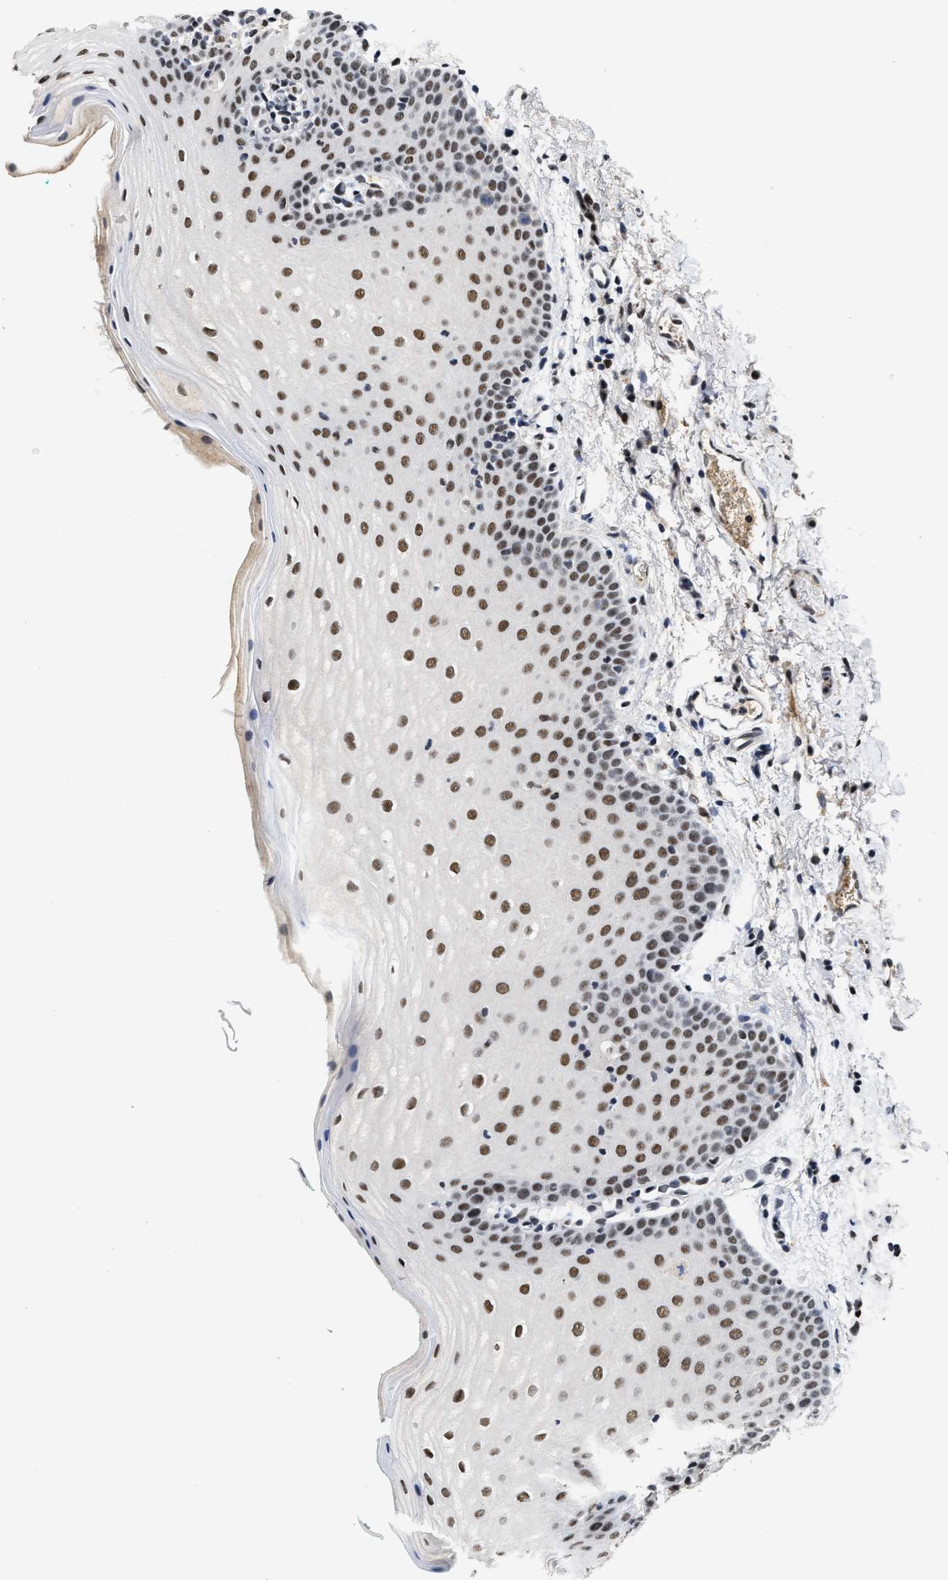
{"staining": {"intensity": "moderate", "quantity": ">75%", "location": "nuclear"}, "tissue": "oral mucosa", "cell_type": "Squamous epithelial cells", "image_type": "normal", "snomed": [{"axis": "morphology", "description": "Normal tissue, NOS"}, {"axis": "topography", "description": "Skin"}, {"axis": "topography", "description": "Oral tissue"}], "caption": "Approximately >75% of squamous epithelial cells in unremarkable human oral mucosa display moderate nuclear protein staining as visualized by brown immunohistochemical staining.", "gene": "INIP", "patient": {"sex": "male", "age": 84}}